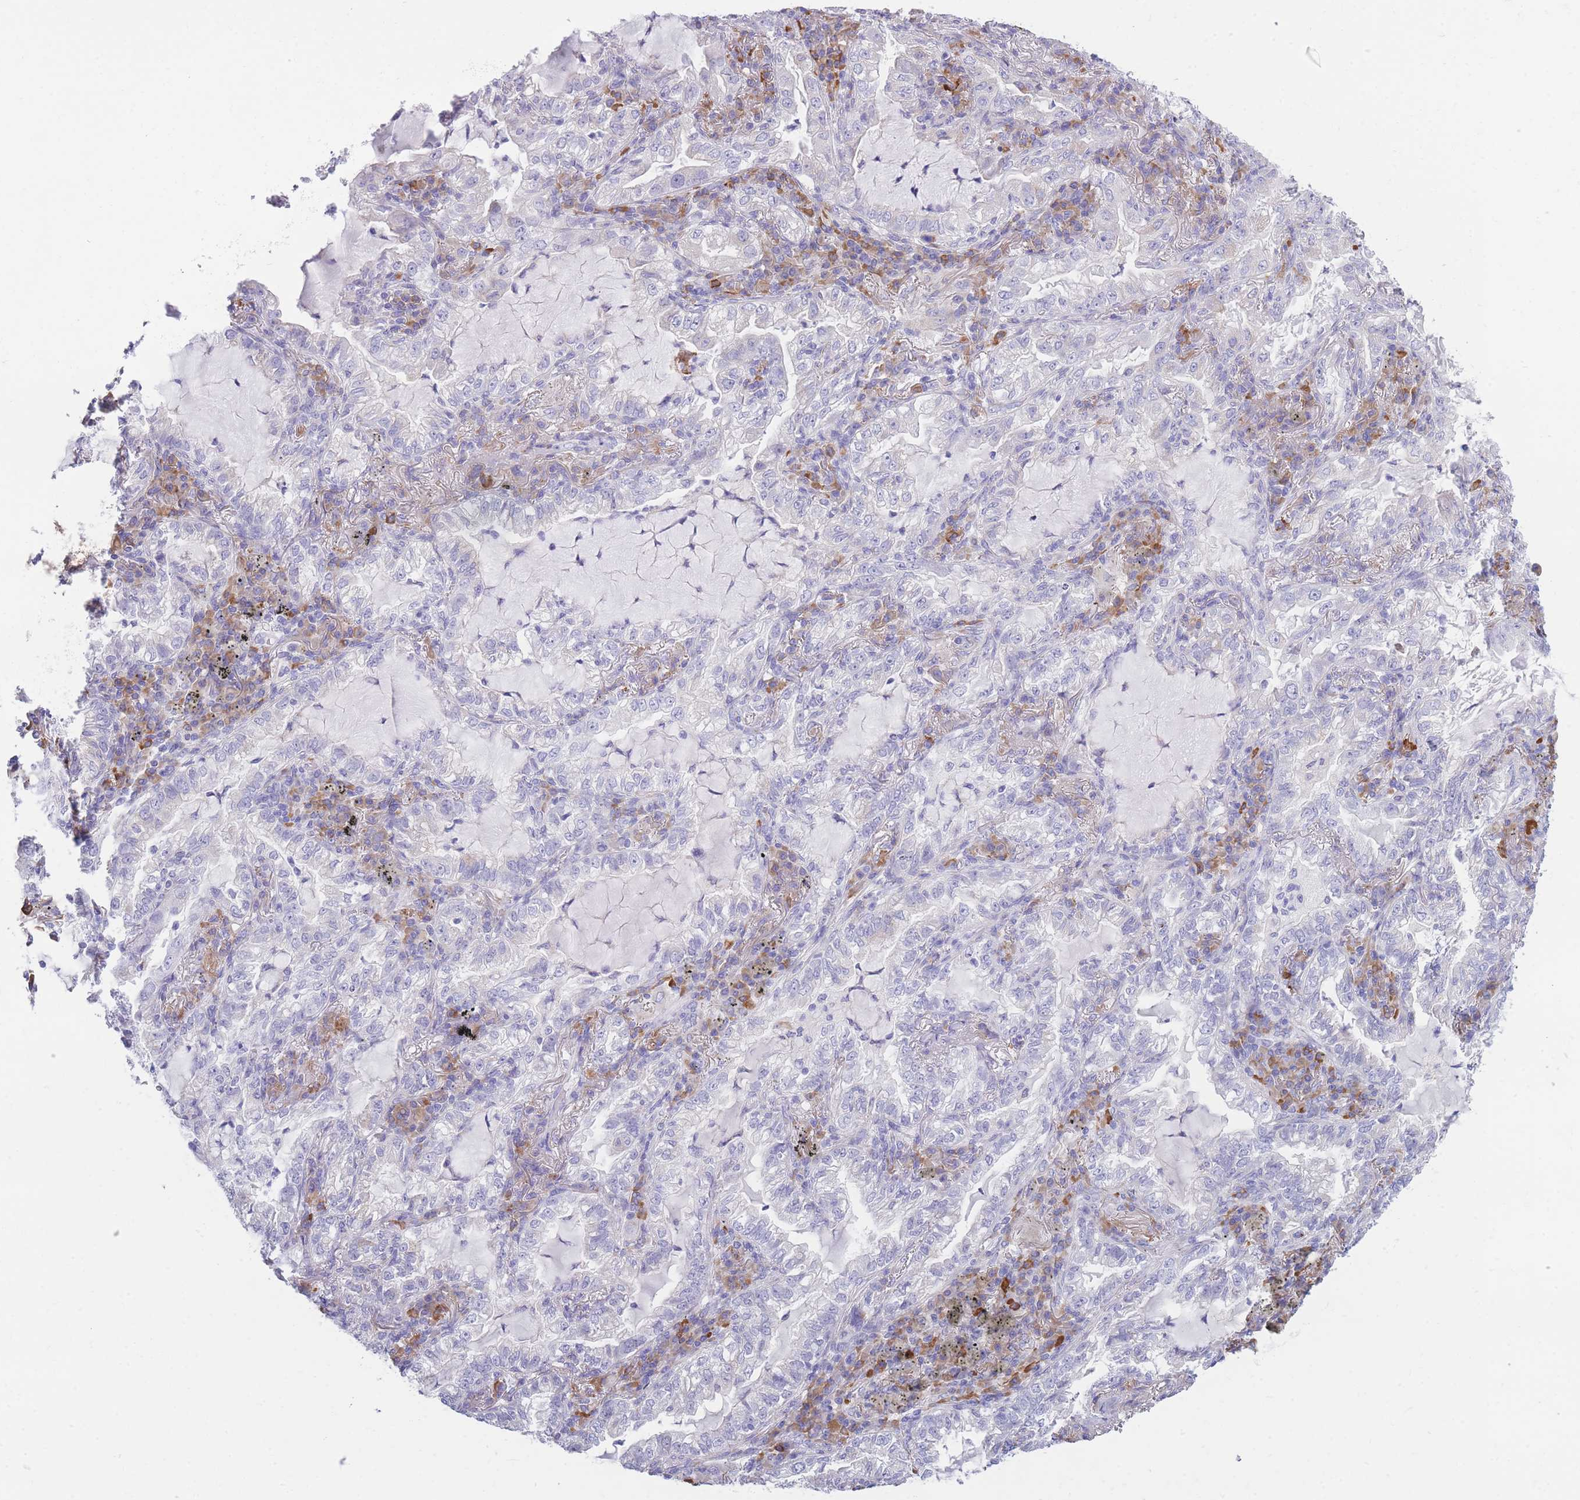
{"staining": {"intensity": "negative", "quantity": "none", "location": "none"}, "tissue": "lung cancer", "cell_type": "Tumor cells", "image_type": "cancer", "snomed": [{"axis": "morphology", "description": "Adenocarcinoma, NOS"}, {"axis": "topography", "description": "Lung"}], "caption": "High power microscopy histopathology image of an IHC photomicrograph of lung cancer (adenocarcinoma), revealing no significant staining in tumor cells. Nuclei are stained in blue.", "gene": "XKR8", "patient": {"sex": "female", "age": 73}}